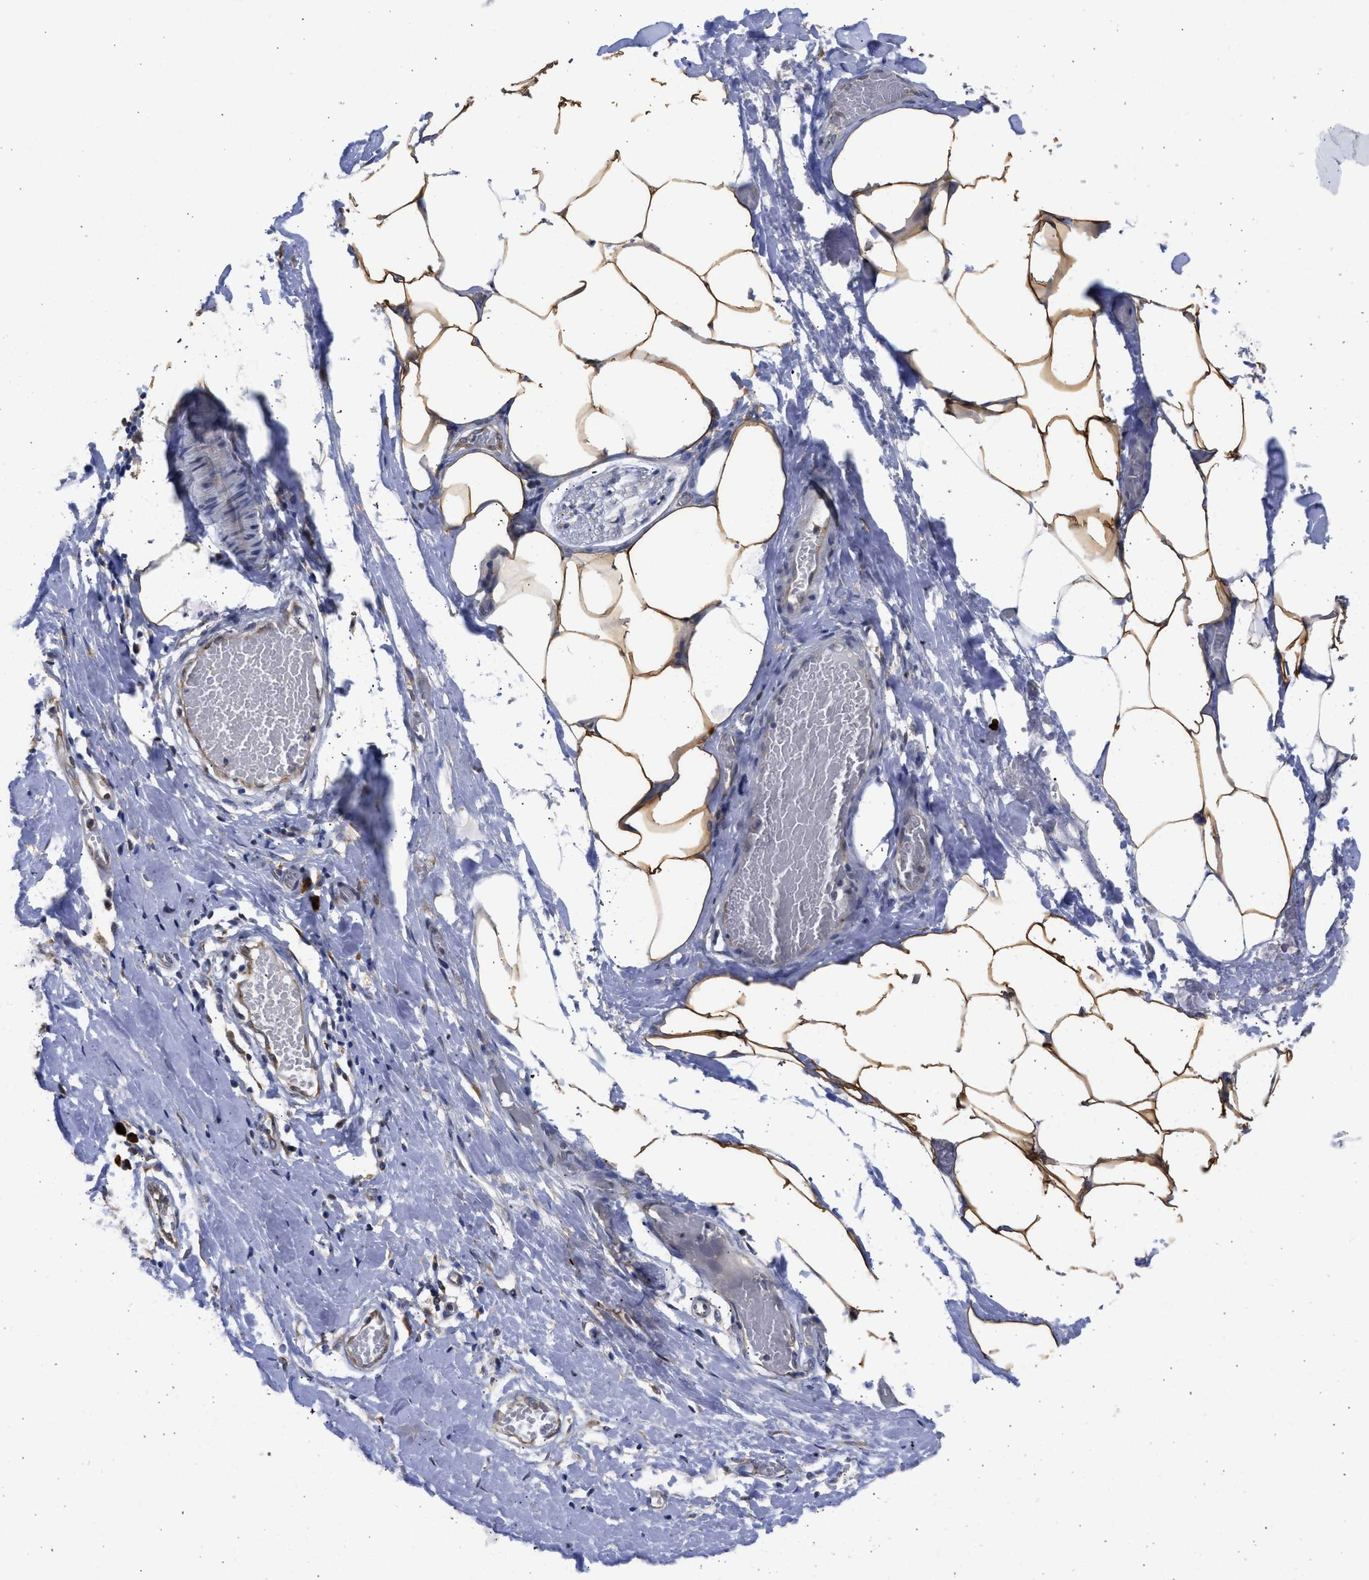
{"staining": {"intensity": "moderate", "quantity": ">75%", "location": "cytoplasmic/membranous"}, "tissue": "adipose tissue", "cell_type": "Adipocytes", "image_type": "normal", "snomed": [{"axis": "morphology", "description": "Normal tissue, NOS"}, {"axis": "morphology", "description": "Adenocarcinoma, NOS"}, {"axis": "topography", "description": "Colon"}, {"axis": "topography", "description": "Peripheral nerve tissue"}], "caption": "Immunohistochemical staining of normal adipose tissue exhibits medium levels of moderate cytoplasmic/membranous expression in approximately >75% of adipocytes.", "gene": "DNAJC1", "patient": {"sex": "male", "age": 14}}